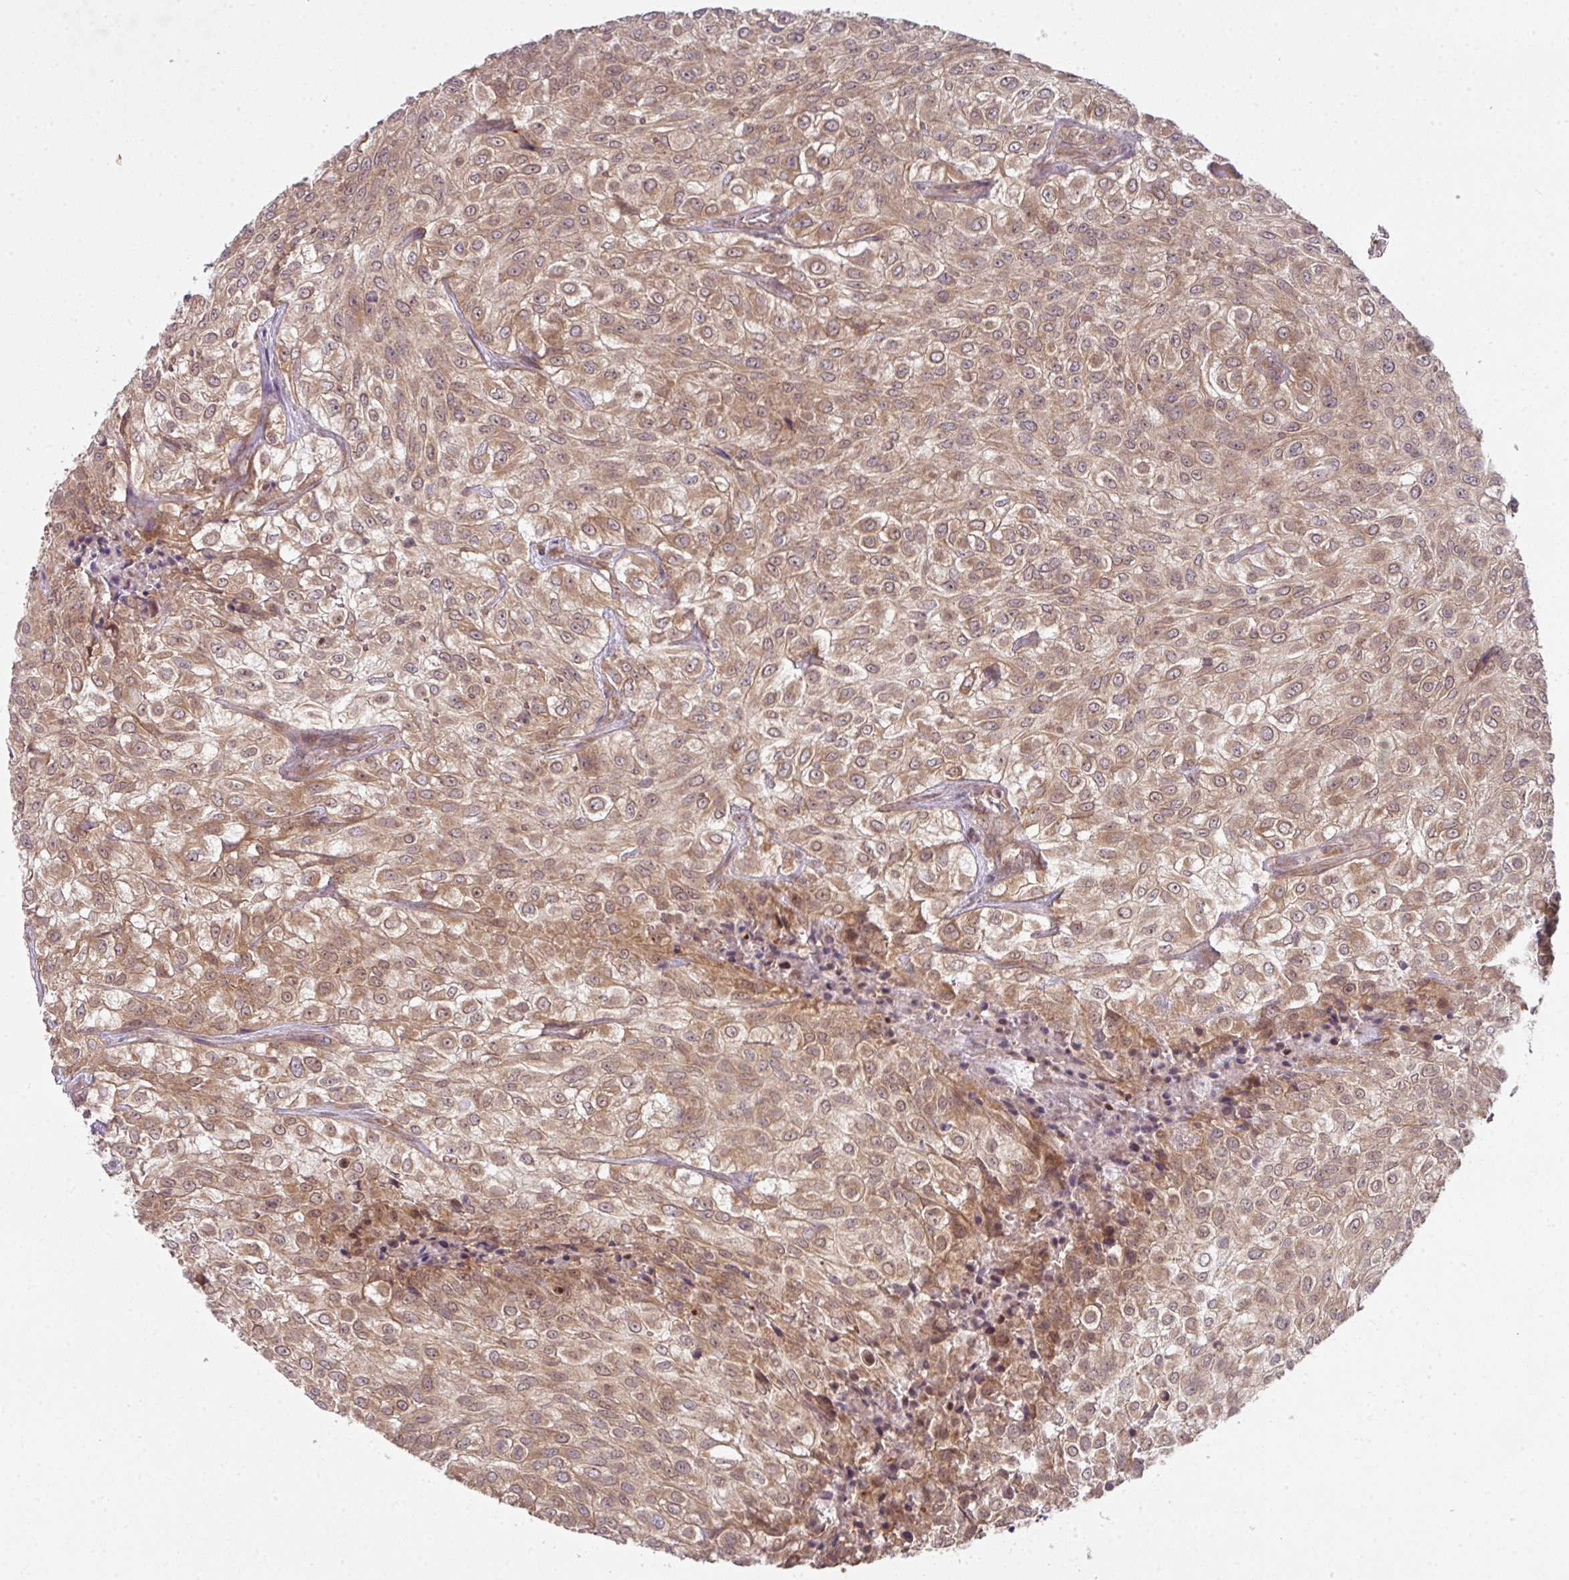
{"staining": {"intensity": "moderate", "quantity": ">75%", "location": "cytoplasmic/membranous,nuclear"}, "tissue": "urothelial cancer", "cell_type": "Tumor cells", "image_type": "cancer", "snomed": [{"axis": "morphology", "description": "Urothelial carcinoma, High grade"}, {"axis": "topography", "description": "Urinary bladder"}], "caption": "Moderate cytoplasmic/membranous and nuclear protein expression is present in about >75% of tumor cells in urothelial cancer.", "gene": "CAMLG", "patient": {"sex": "male", "age": 56}}